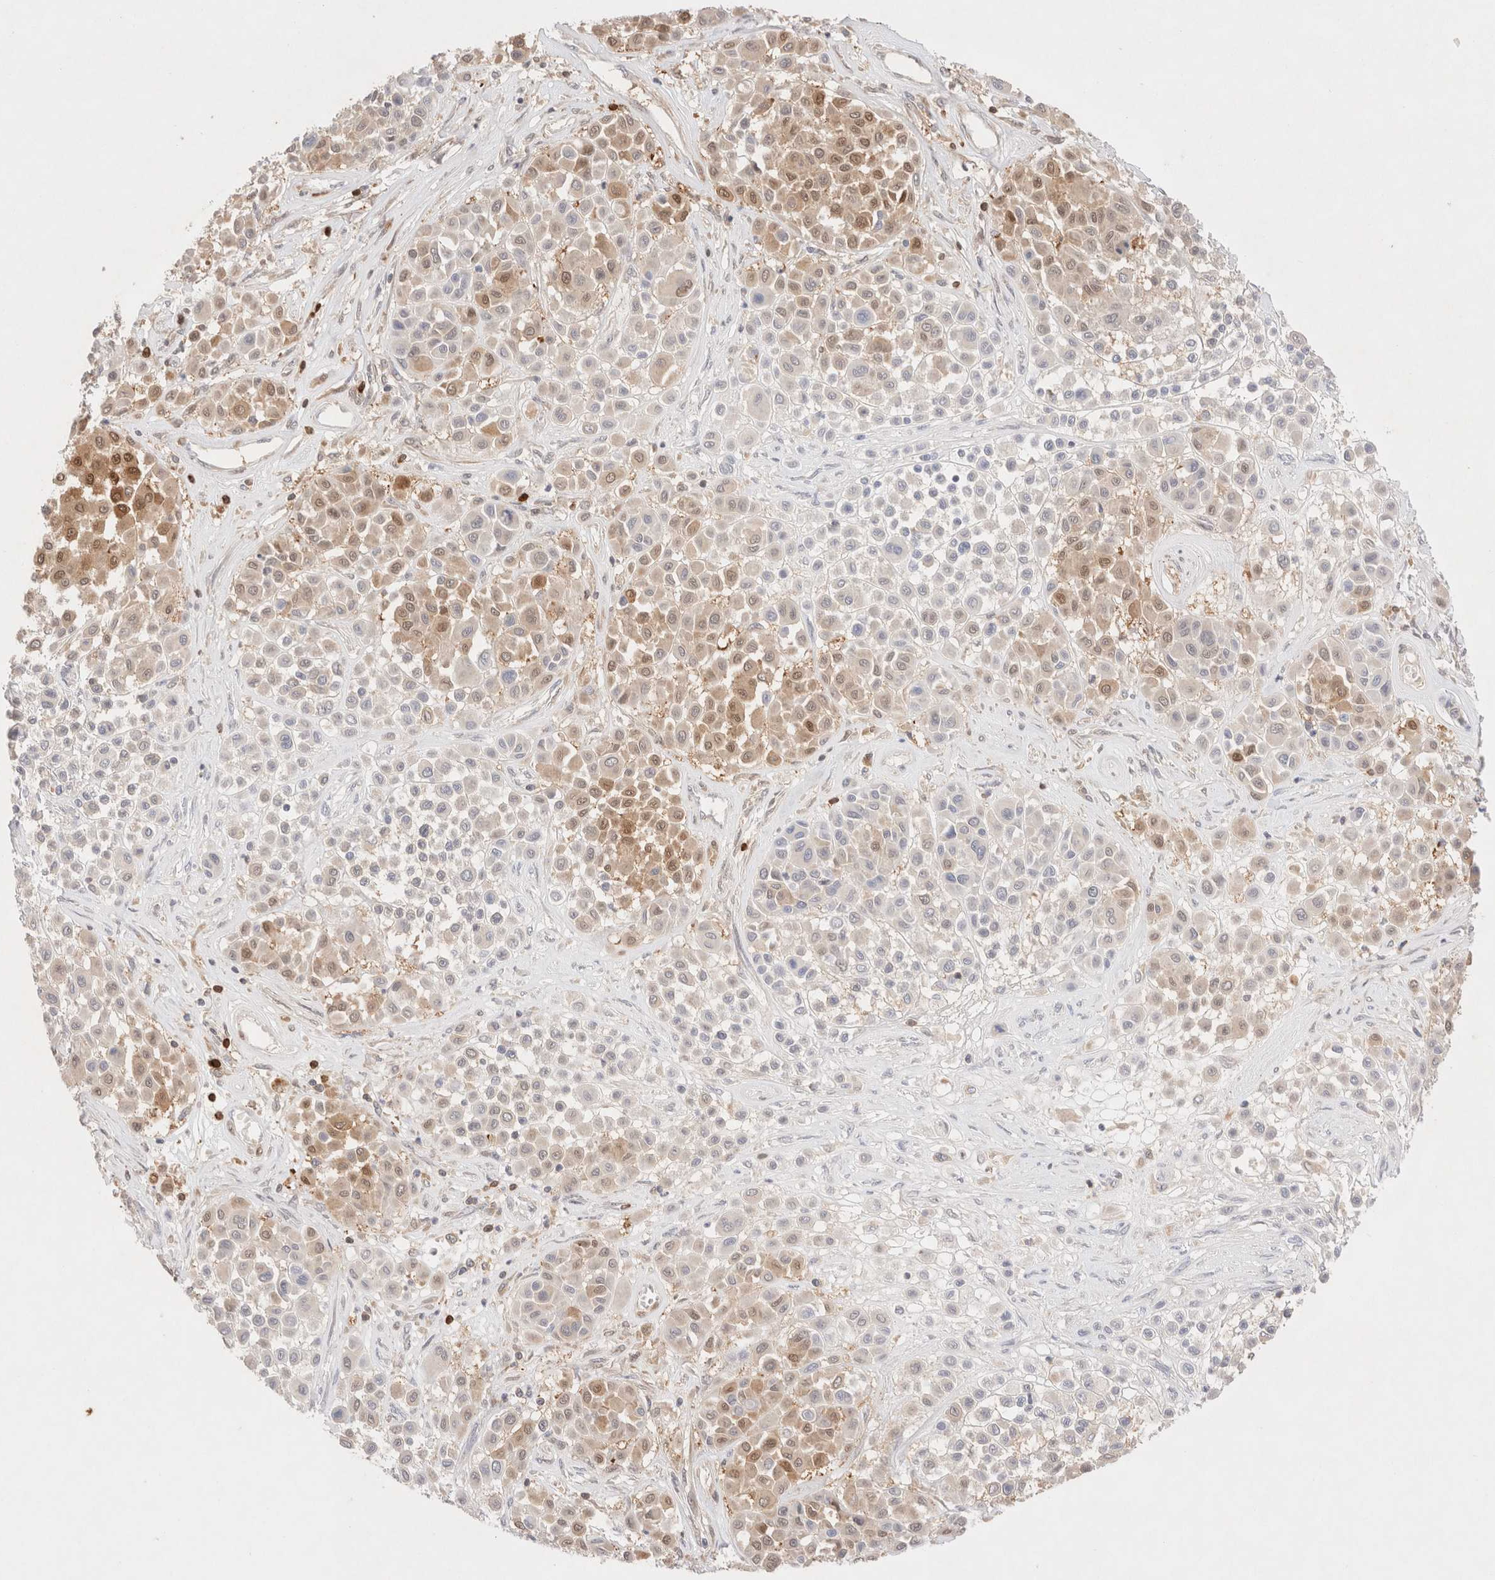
{"staining": {"intensity": "moderate", "quantity": "25%-75%", "location": "cytoplasmic/membranous,nuclear"}, "tissue": "melanoma", "cell_type": "Tumor cells", "image_type": "cancer", "snomed": [{"axis": "morphology", "description": "Malignant melanoma, Metastatic site"}, {"axis": "topography", "description": "Soft tissue"}], "caption": "Protein analysis of melanoma tissue displays moderate cytoplasmic/membranous and nuclear staining in about 25%-75% of tumor cells.", "gene": "STARD10", "patient": {"sex": "male", "age": 41}}